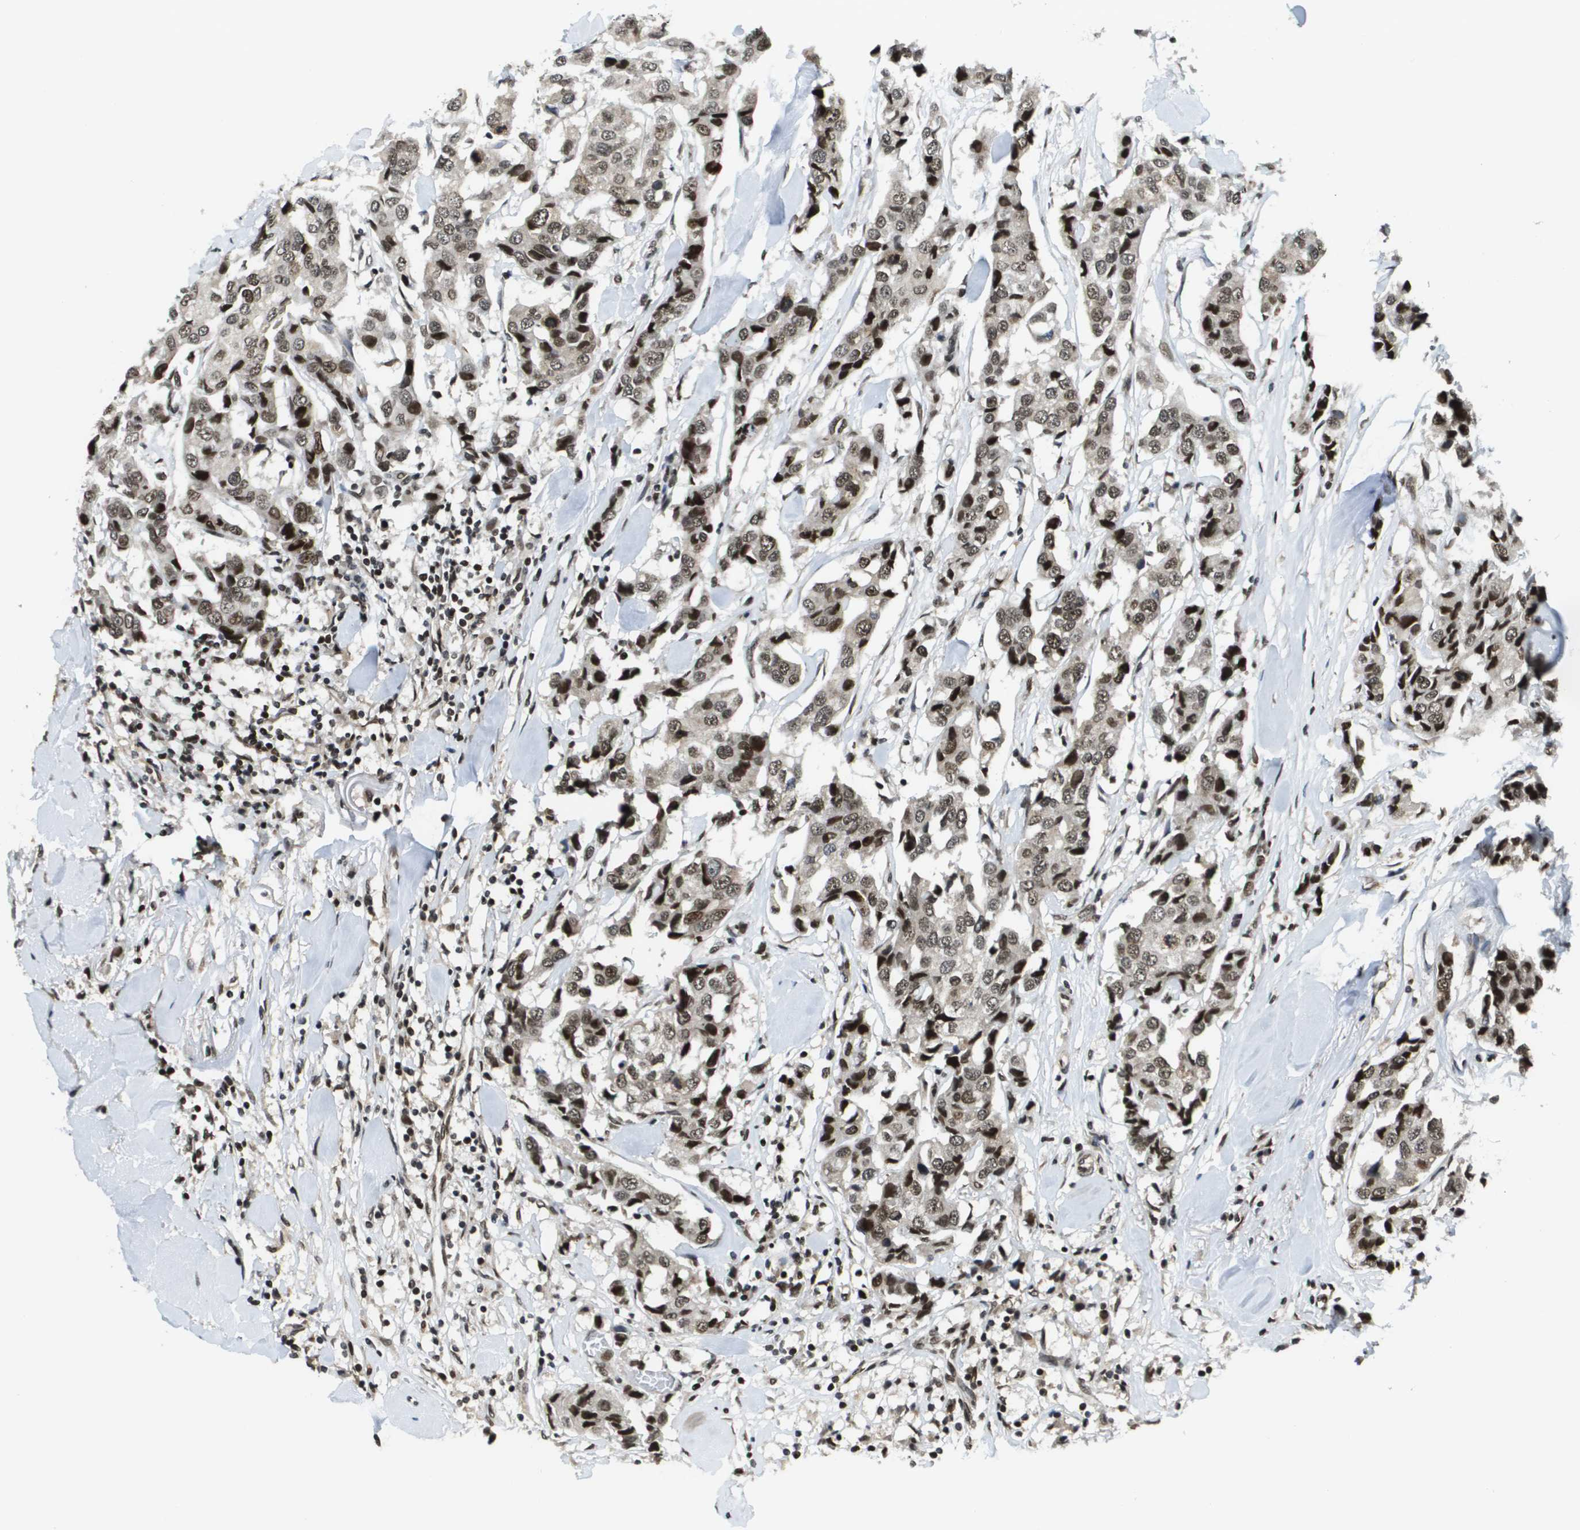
{"staining": {"intensity": "moderate", "quantity": ">75%", "location": "nuclear"}, "tissue": "breast cancer", "cell_type": "Tumor cells", "image_type": "cancer", "snomed": [{"axis": "morphology", "description": "Duct carcinoma"}, {"axis": "topography", "description": "Breast"}], "caption": "Immunohistochemical staining of breast cancer (invasive ductal carcinoma) reveals moderate nuclear protein expression in approximately >75% of tumor cells.", "gene": "RECQL4", "patient": {"sex": "female", "age": 80}}